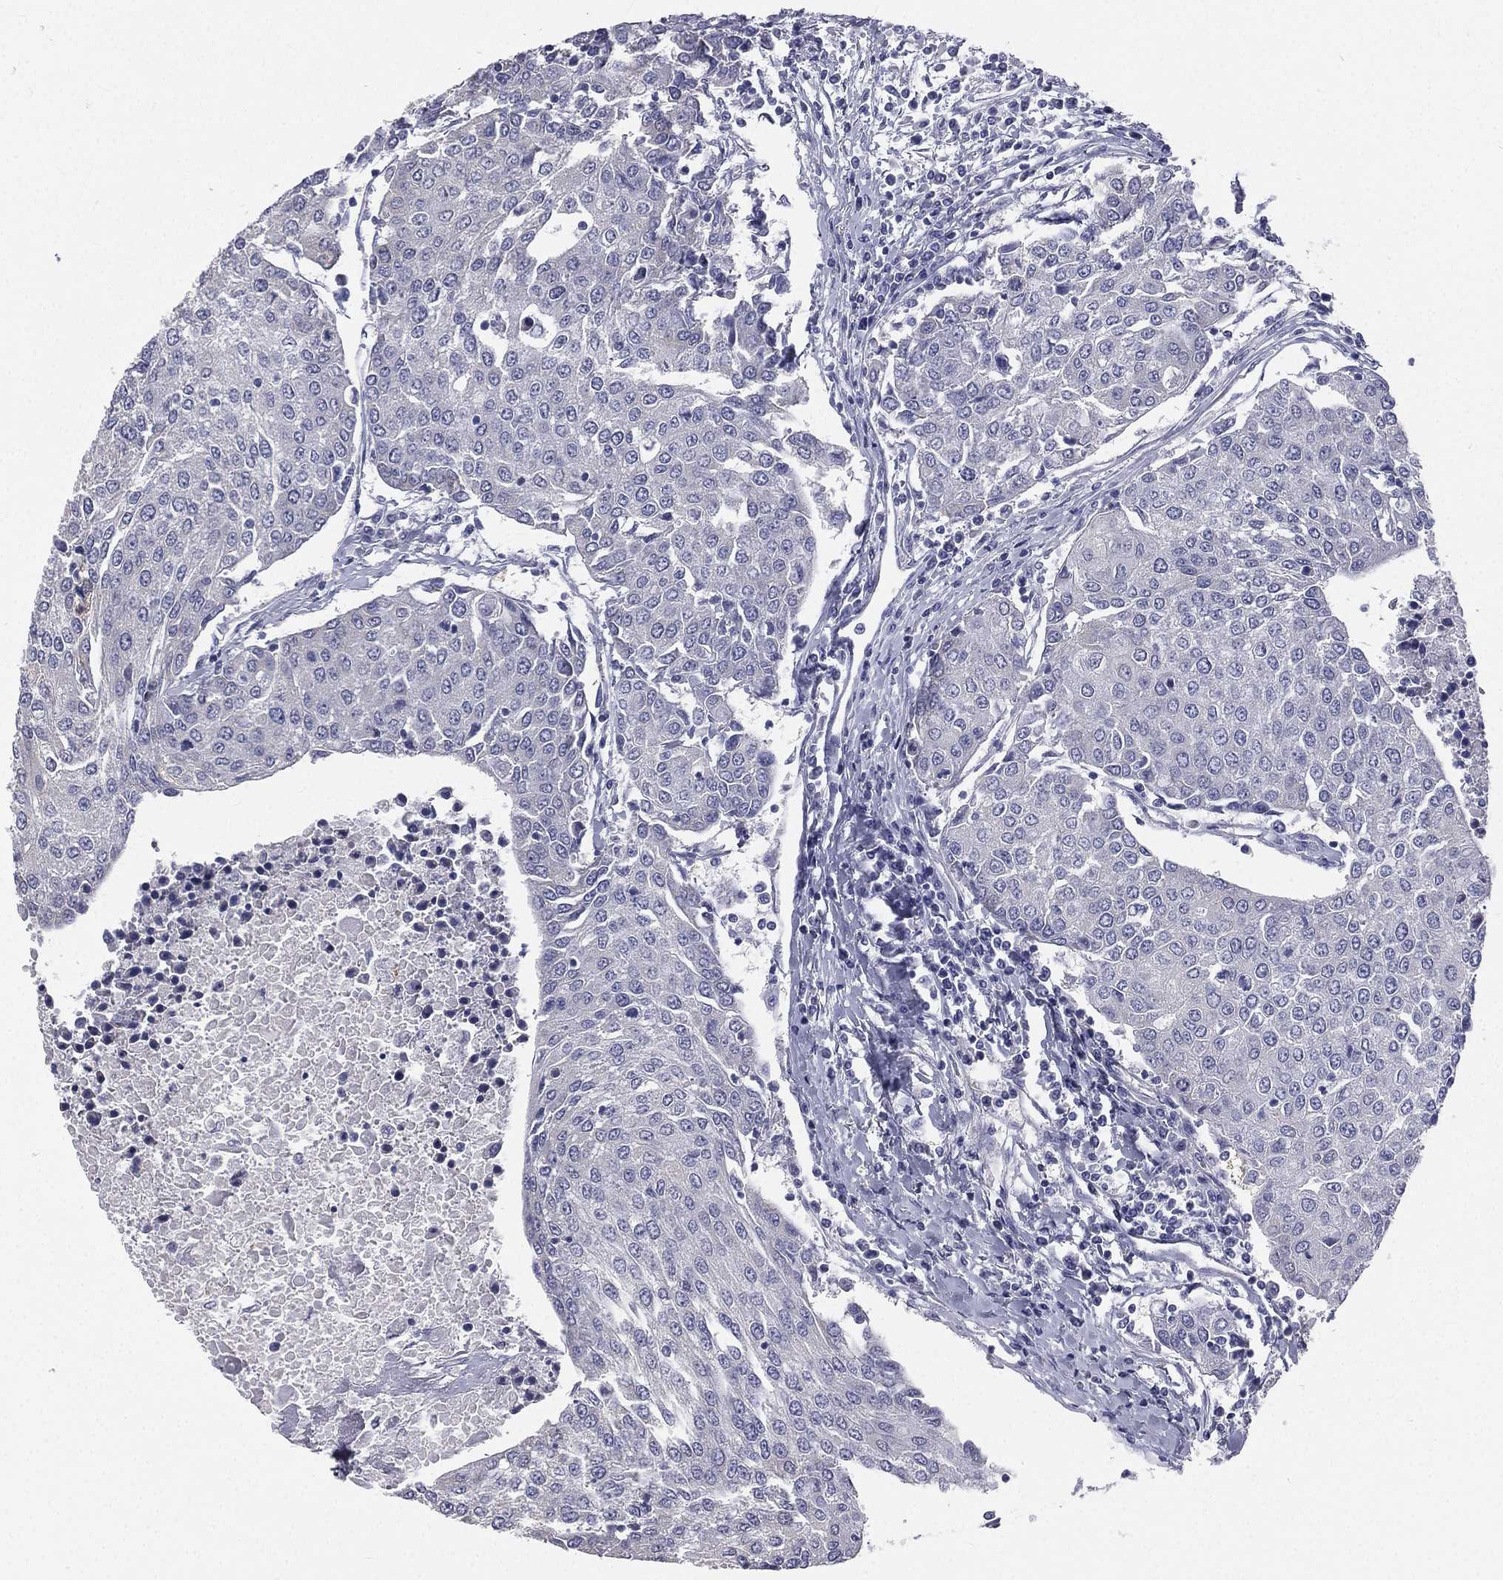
{"staining": {"intensity": "negative", "quantity": "none", "location": "none"}, "tissue": "urothelial cancer", "cell_type": "Tumor cells", "image_type": "cancer", "snomed": [{"axis": "morphology", "description": "Urothelial carcinoma, High grade"}, {"axis": "topography", "description": "Urinary bladder"}], "caption": "Histopathology image shows no significant protein expression in tumor cells of urothelial cancer.", "gene": "MUC13", "patient": {"sex": "female", "age": 85}}